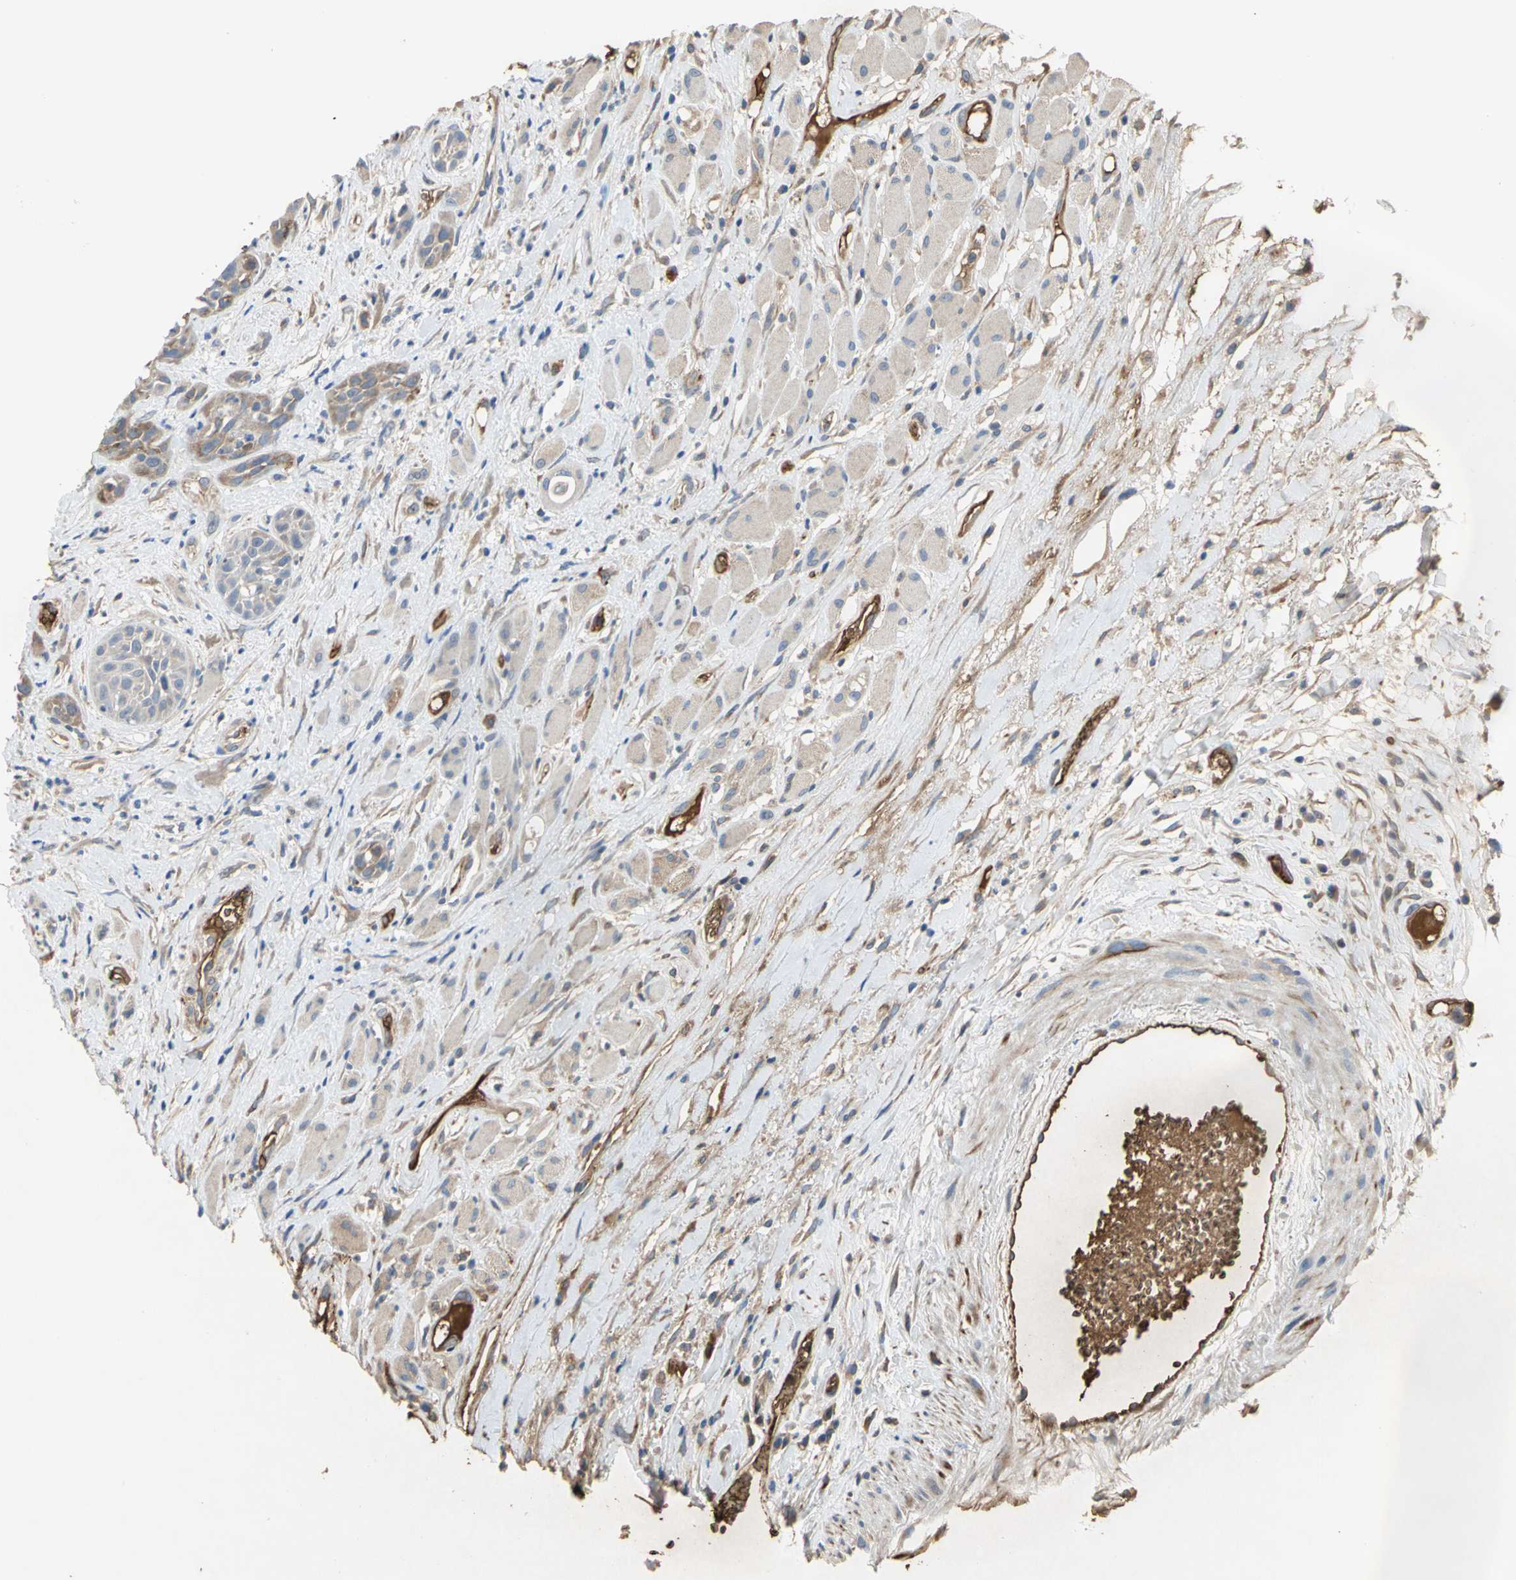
{"staining": {"intensity": "moderate", "quantity": ">75%", "location": "cytoplasmic/membranous"}, "tissue": "head and neck cancer", "cell_type": "Tumor cells", "image_type": "cancer", "snomed": [{"axis": "morphology", "description": "Squamous cell carcinoma, NOS"}, {"axis": "topography", "description": "Head-Neck"}], "caption": "Human head and neck squamous cell carcinoma stained with a brown dye demonstrates moderate cytoplasmic/membranous positive staining in approximately >75% of tumor cells.", "gene": "TREM1", "patient": {"sex": "male", "age": 62}}